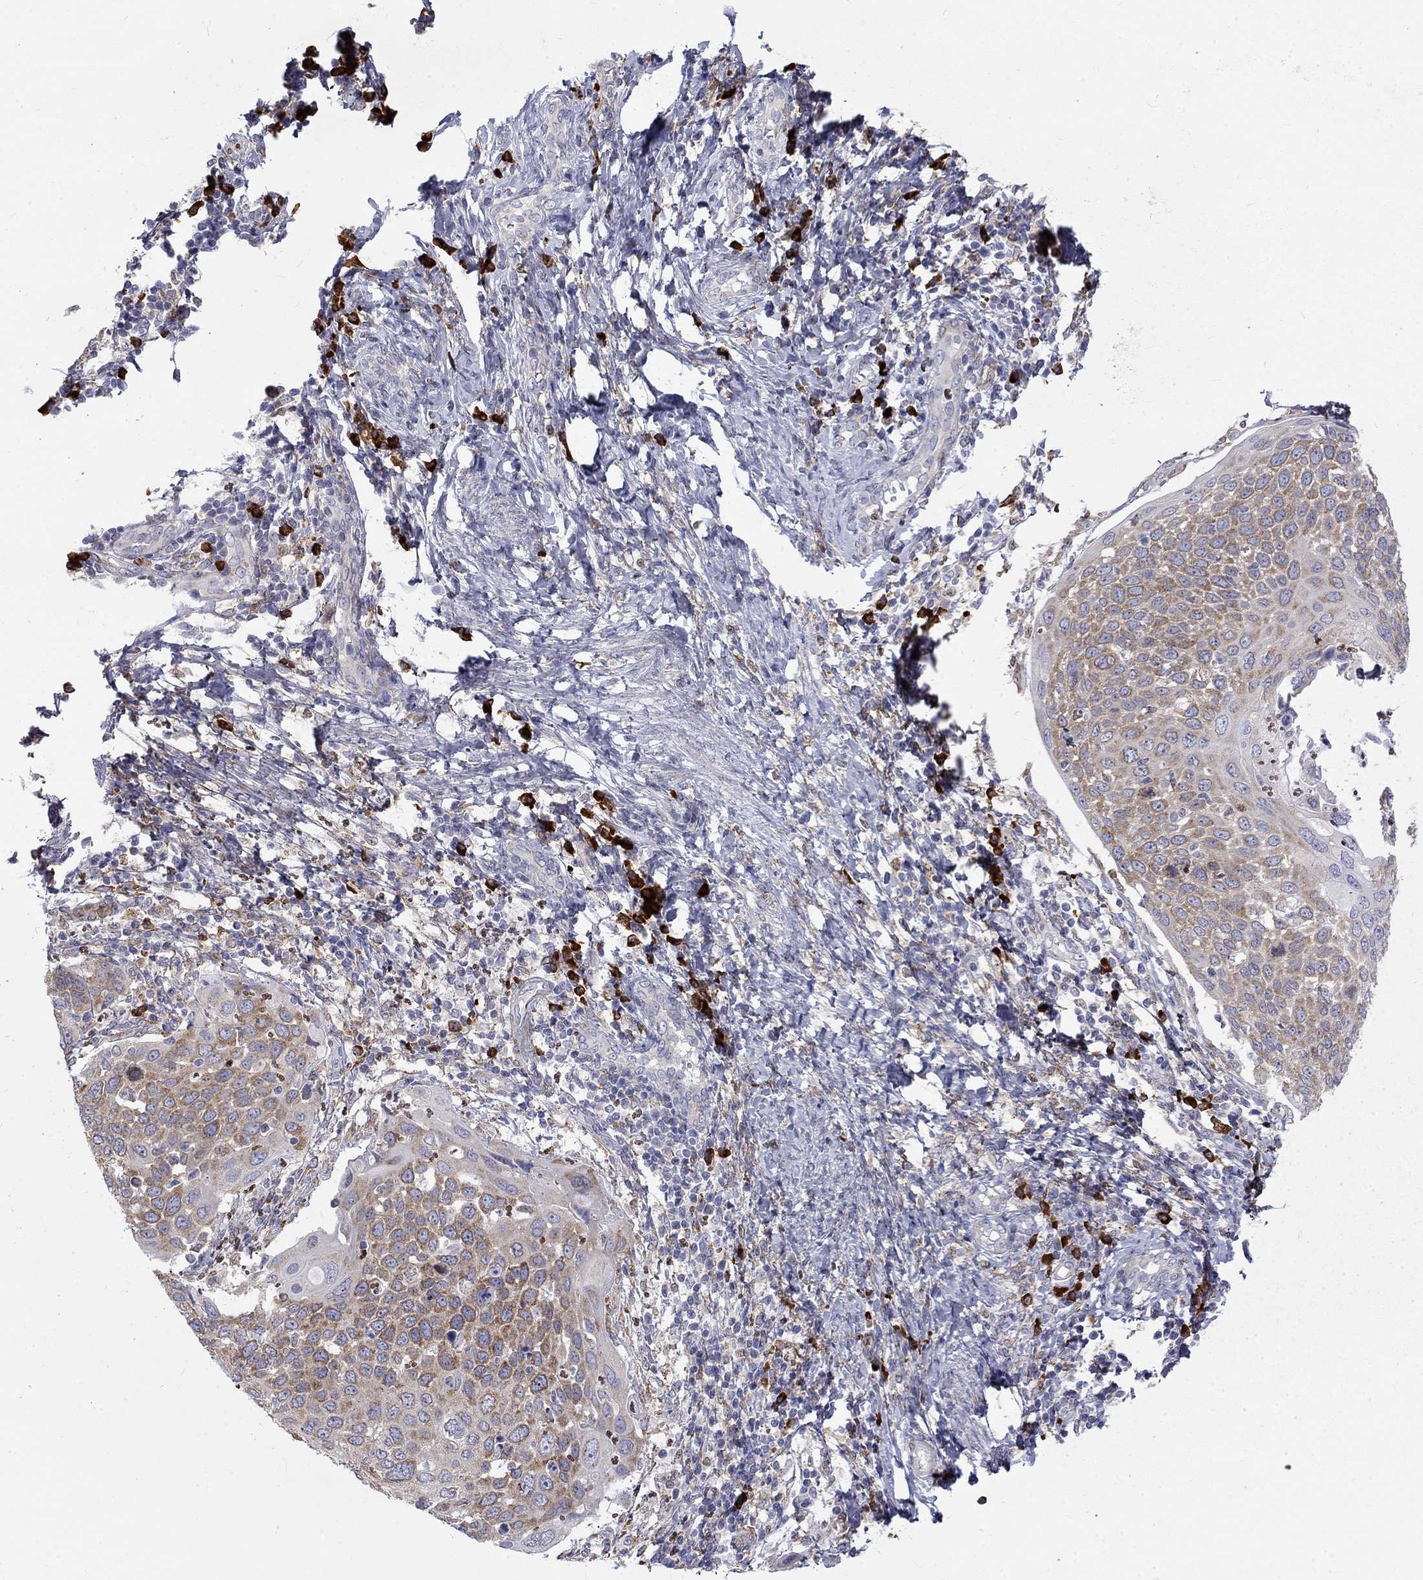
{"staining": {"intensity": "weak", "quantity": ">75%", "location": "cytoplasmic/membranous"}, "tissue": "cervical cancer", "cell_type": "Tumor cells", "image_type": "cancer", "snomed": [{"axis": "morphology", "description": "Squamous cell carcinoma, NOS"}, {"axis": "topography", "description": "Cervix"}], "caption": "Protein expression analysis of human squamous cell carcinoma (cervical) reveals weak cytoplasmic/membranous staining in approximately >75% of tumor cells.", "gene": "PABPC4", "patient": {"sex": "female", "age": 54}}